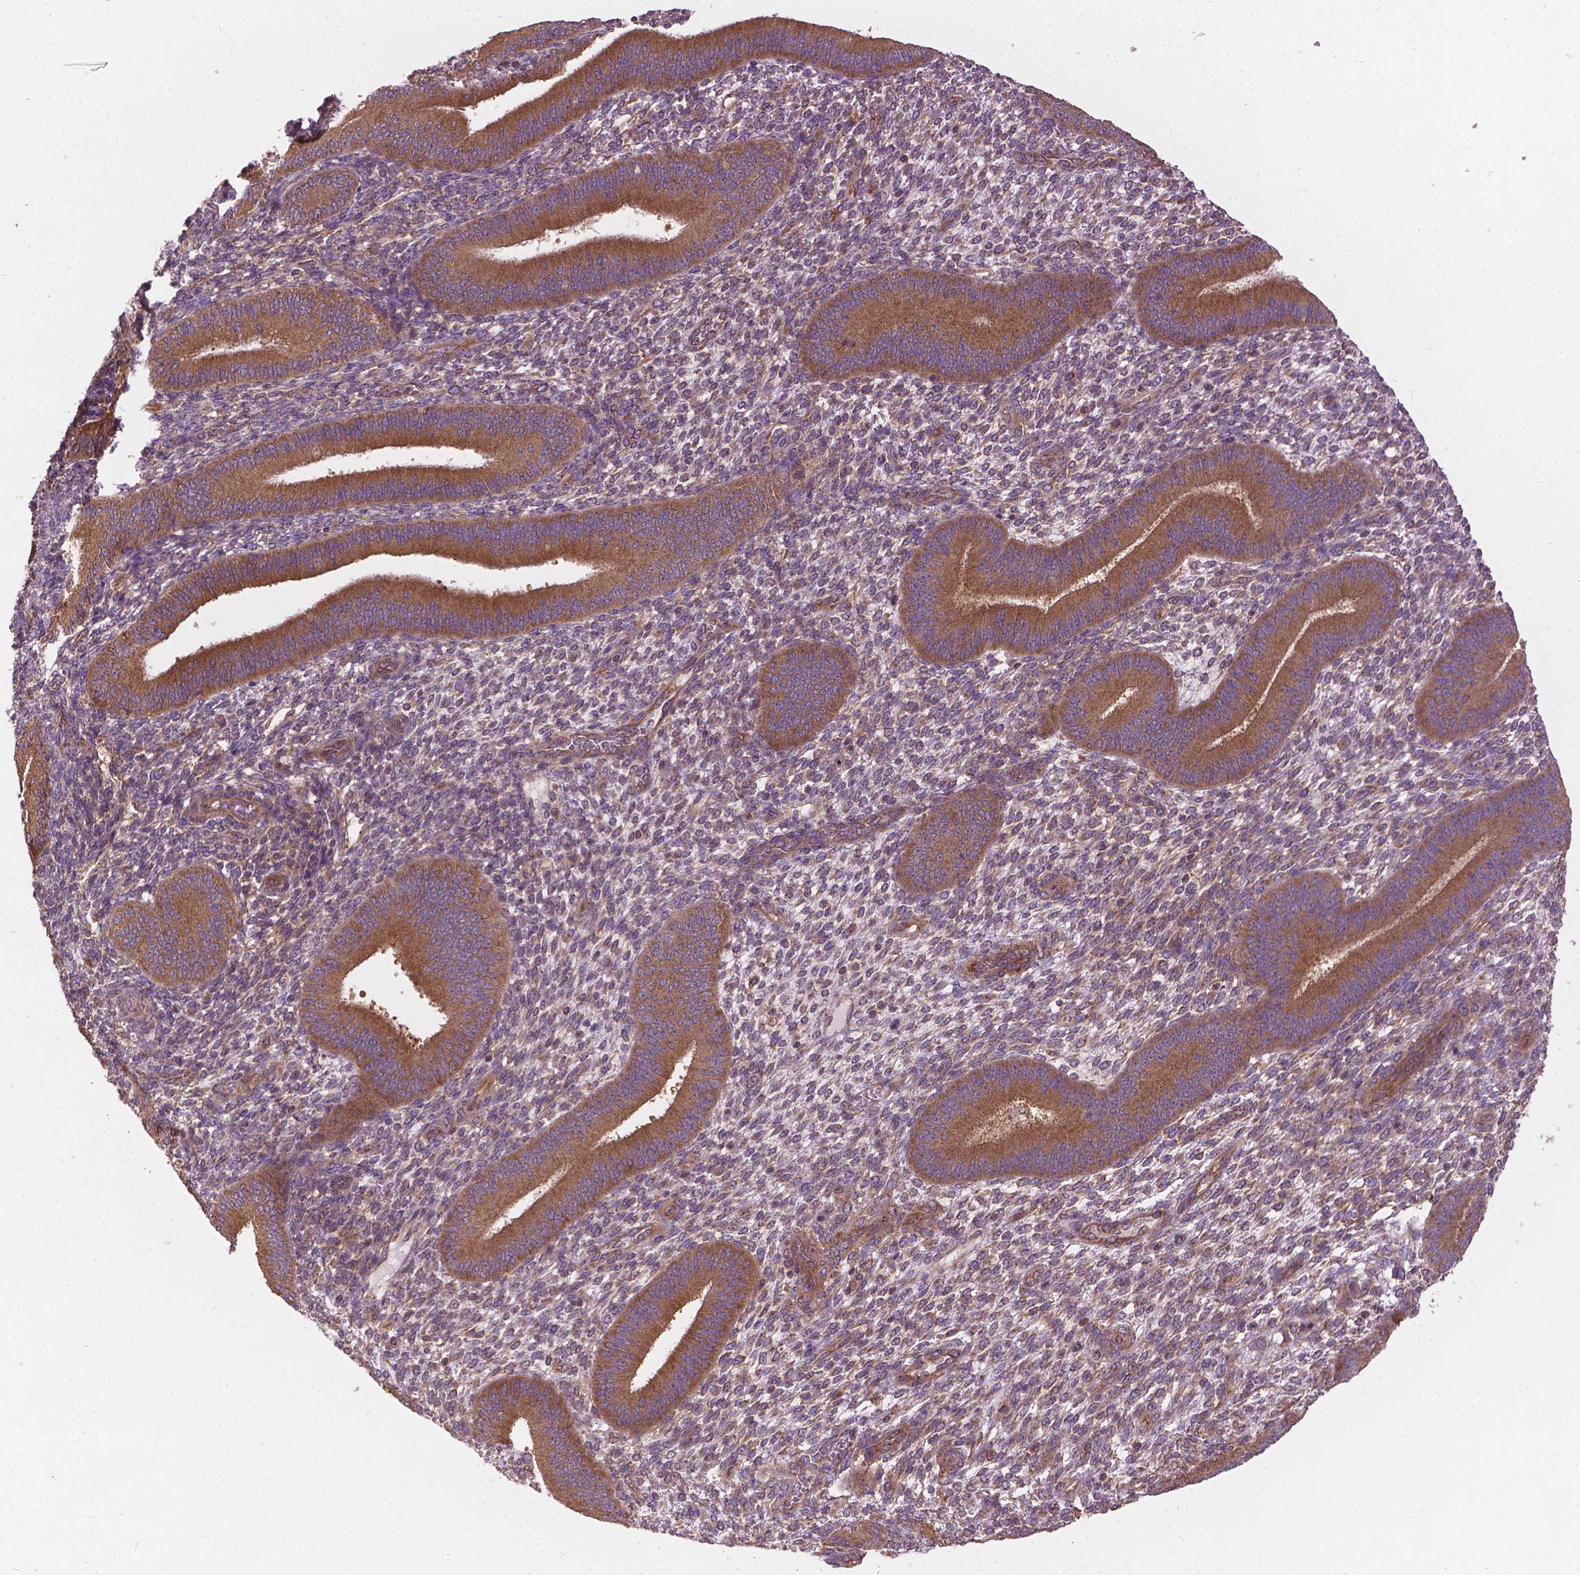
{"staining": {"intensity": "negative", "quantity": "none", "location": "none"}, "tissue": "endometrium", "cell_type": "Cells in endometrial stroma", "image_type": "normal", "snomed": [{"axis": "morphology", "description": "Normal tissue, NOS"}, {"axis": "topography", "description": "Endometrium"}], "caption": "This is an immunohistochemistry (IHC) photomicrograph of unremarkable human endometrium. There is no staining in cells in endometrial stroma.", "gene": "MZT1", "patient": {"sex": "female", "age": 39}}